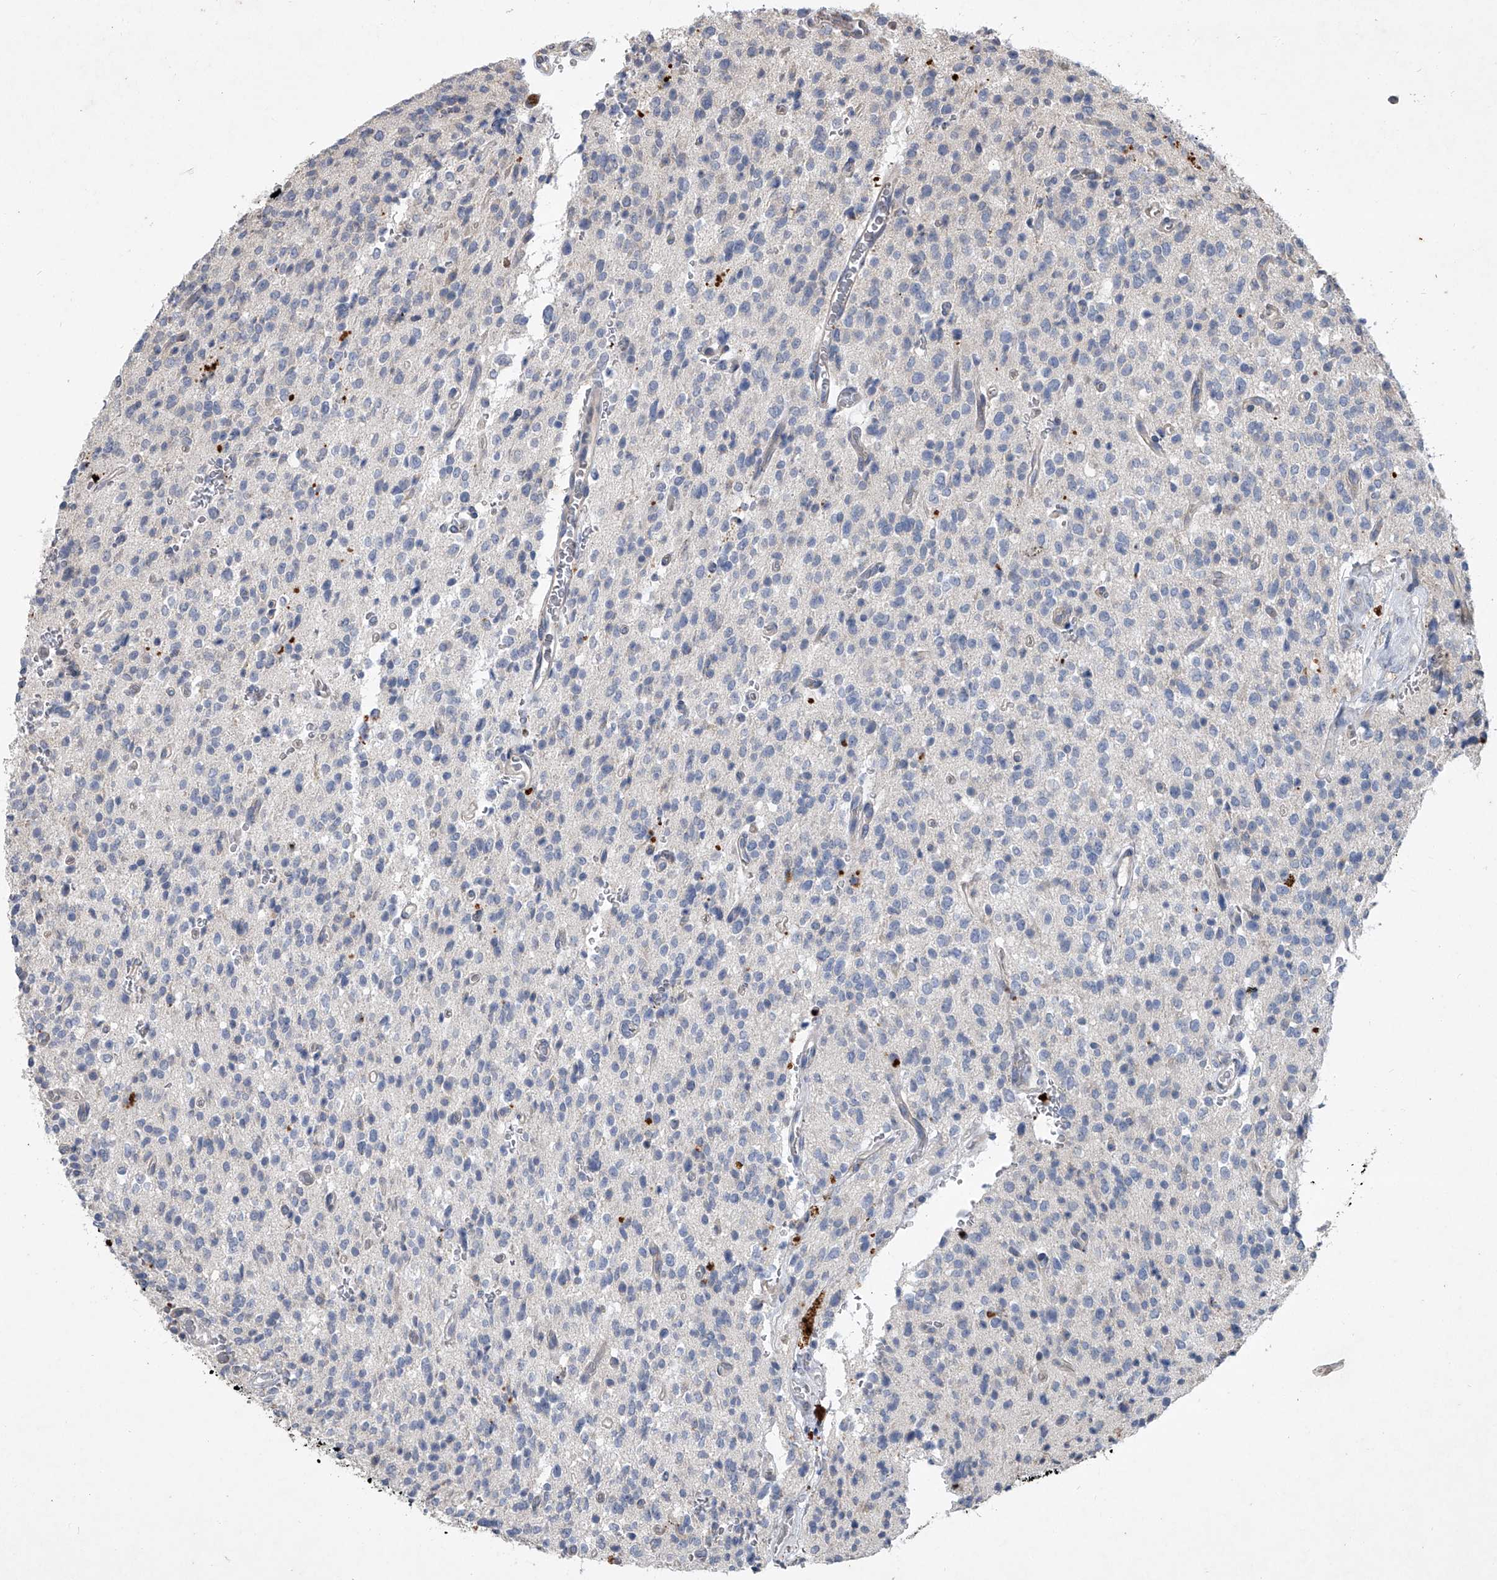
{"staining": {"intensity": "negative", "quantity": "none", "location": "none"}, "tissue": "glioma", "cell_type": "Tumor cells", "image_type": "cancer", "snomed": [{"axis": "morphology", "description": "Glioma, malignant, High grade"}, {"axis": "topography", "description": "Brain"}], "caption": "This is an immunohistochemistry (IHC) image of human malignant high-grade glioma. There is no positivity in tumor cells.", "gene": "DOCK9", "patient": {"sex": "male", "age": 34}}